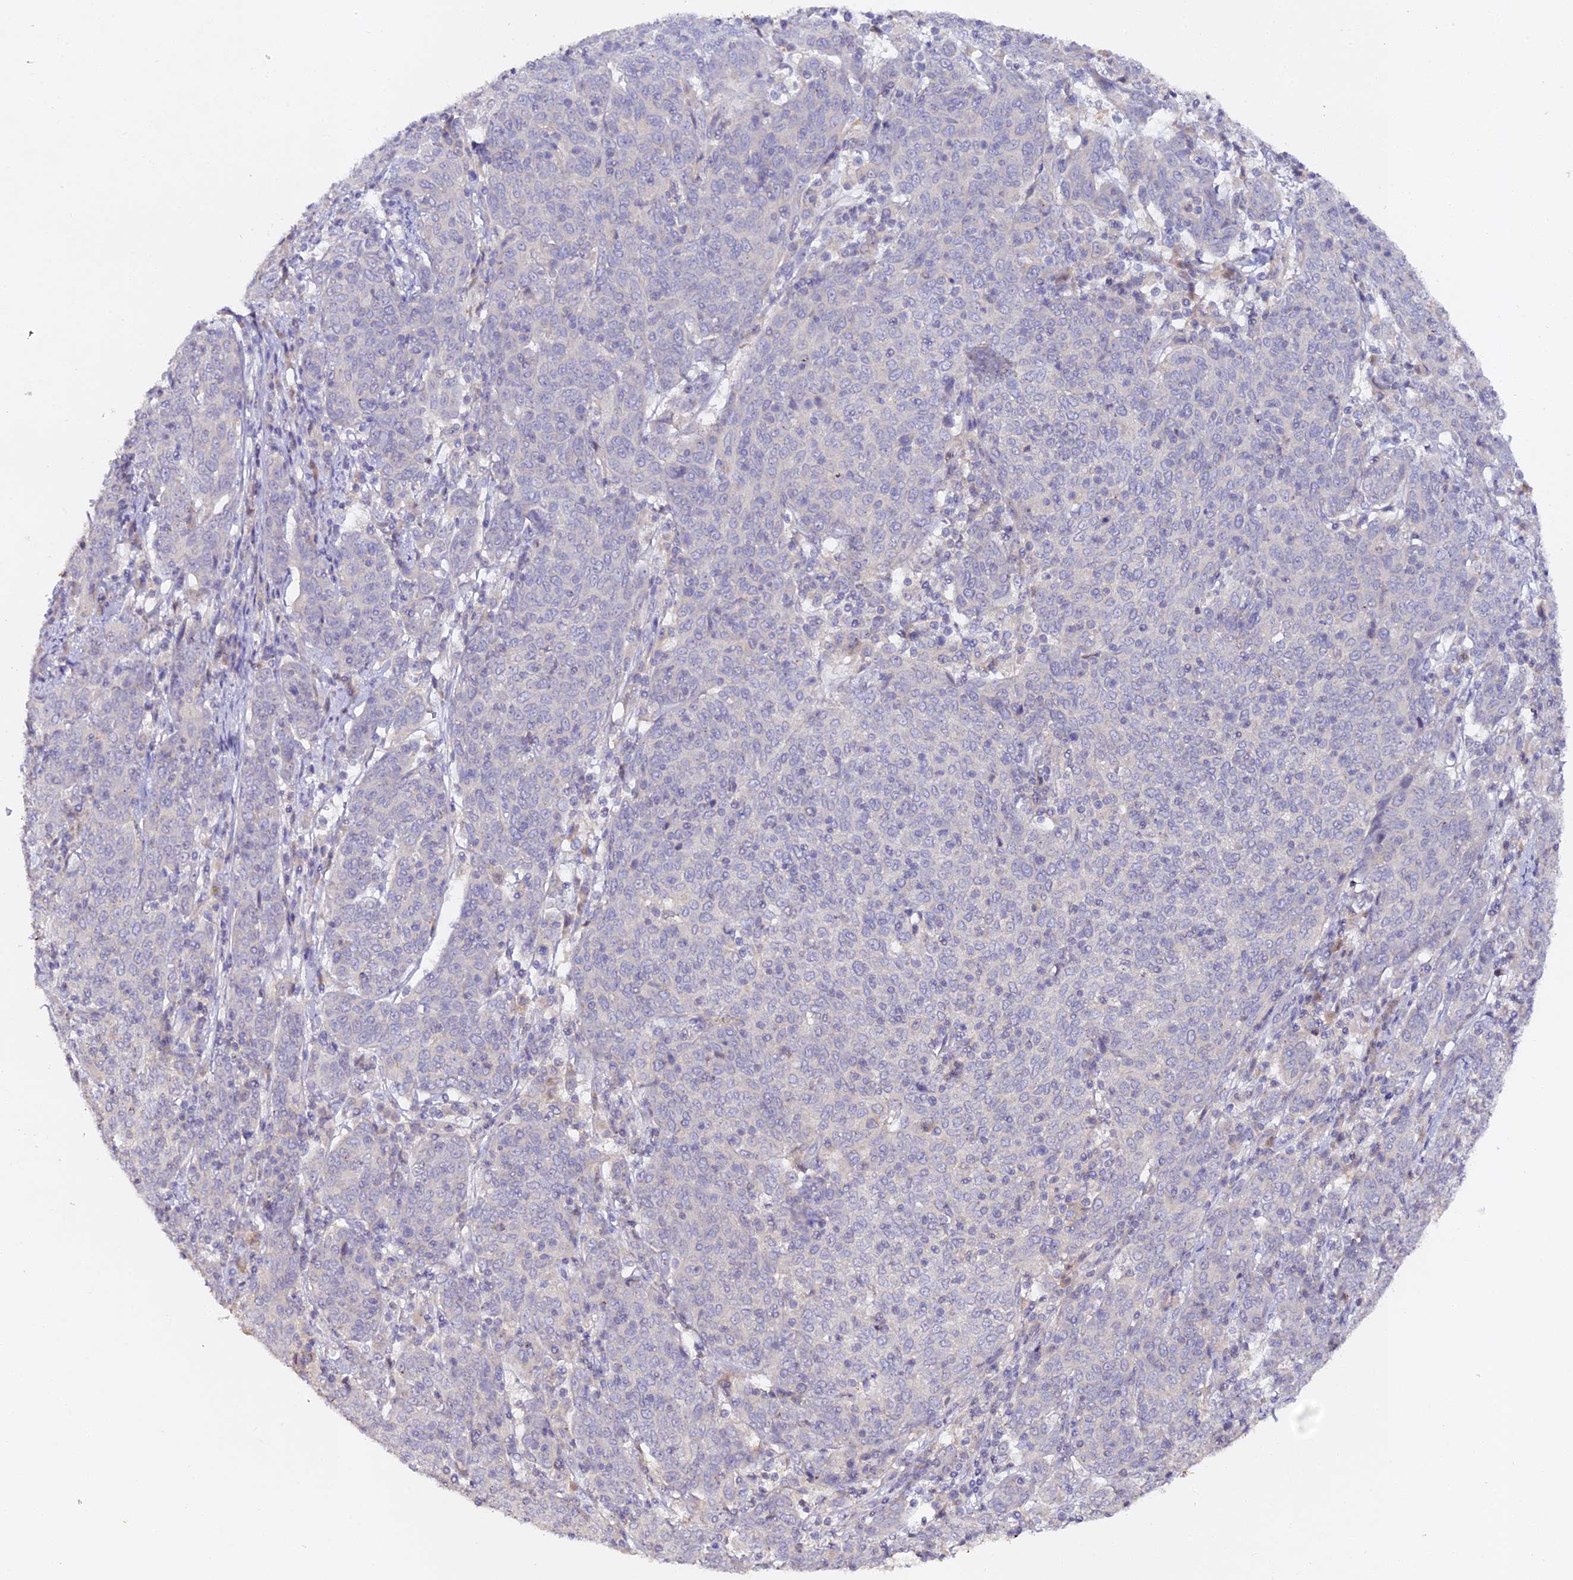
{"staining": {"intensity": "negative", "quantity": "none", "location": "none"}, "tissue": "cervical cancer", "cell_type": "Tumor cells", "image_type": "cancer", "snomed": [{"axis": "morphology", "description": "Squamous cell carcinoma, NOS"}, {"axis": "topography", "description": "Cervix"}], "caption": "There is no significant expression in tumor cells of squamous cell carcinoma (cervical).", "gene": "DONSON", "patient": {"sex": "female", "age": 67}}